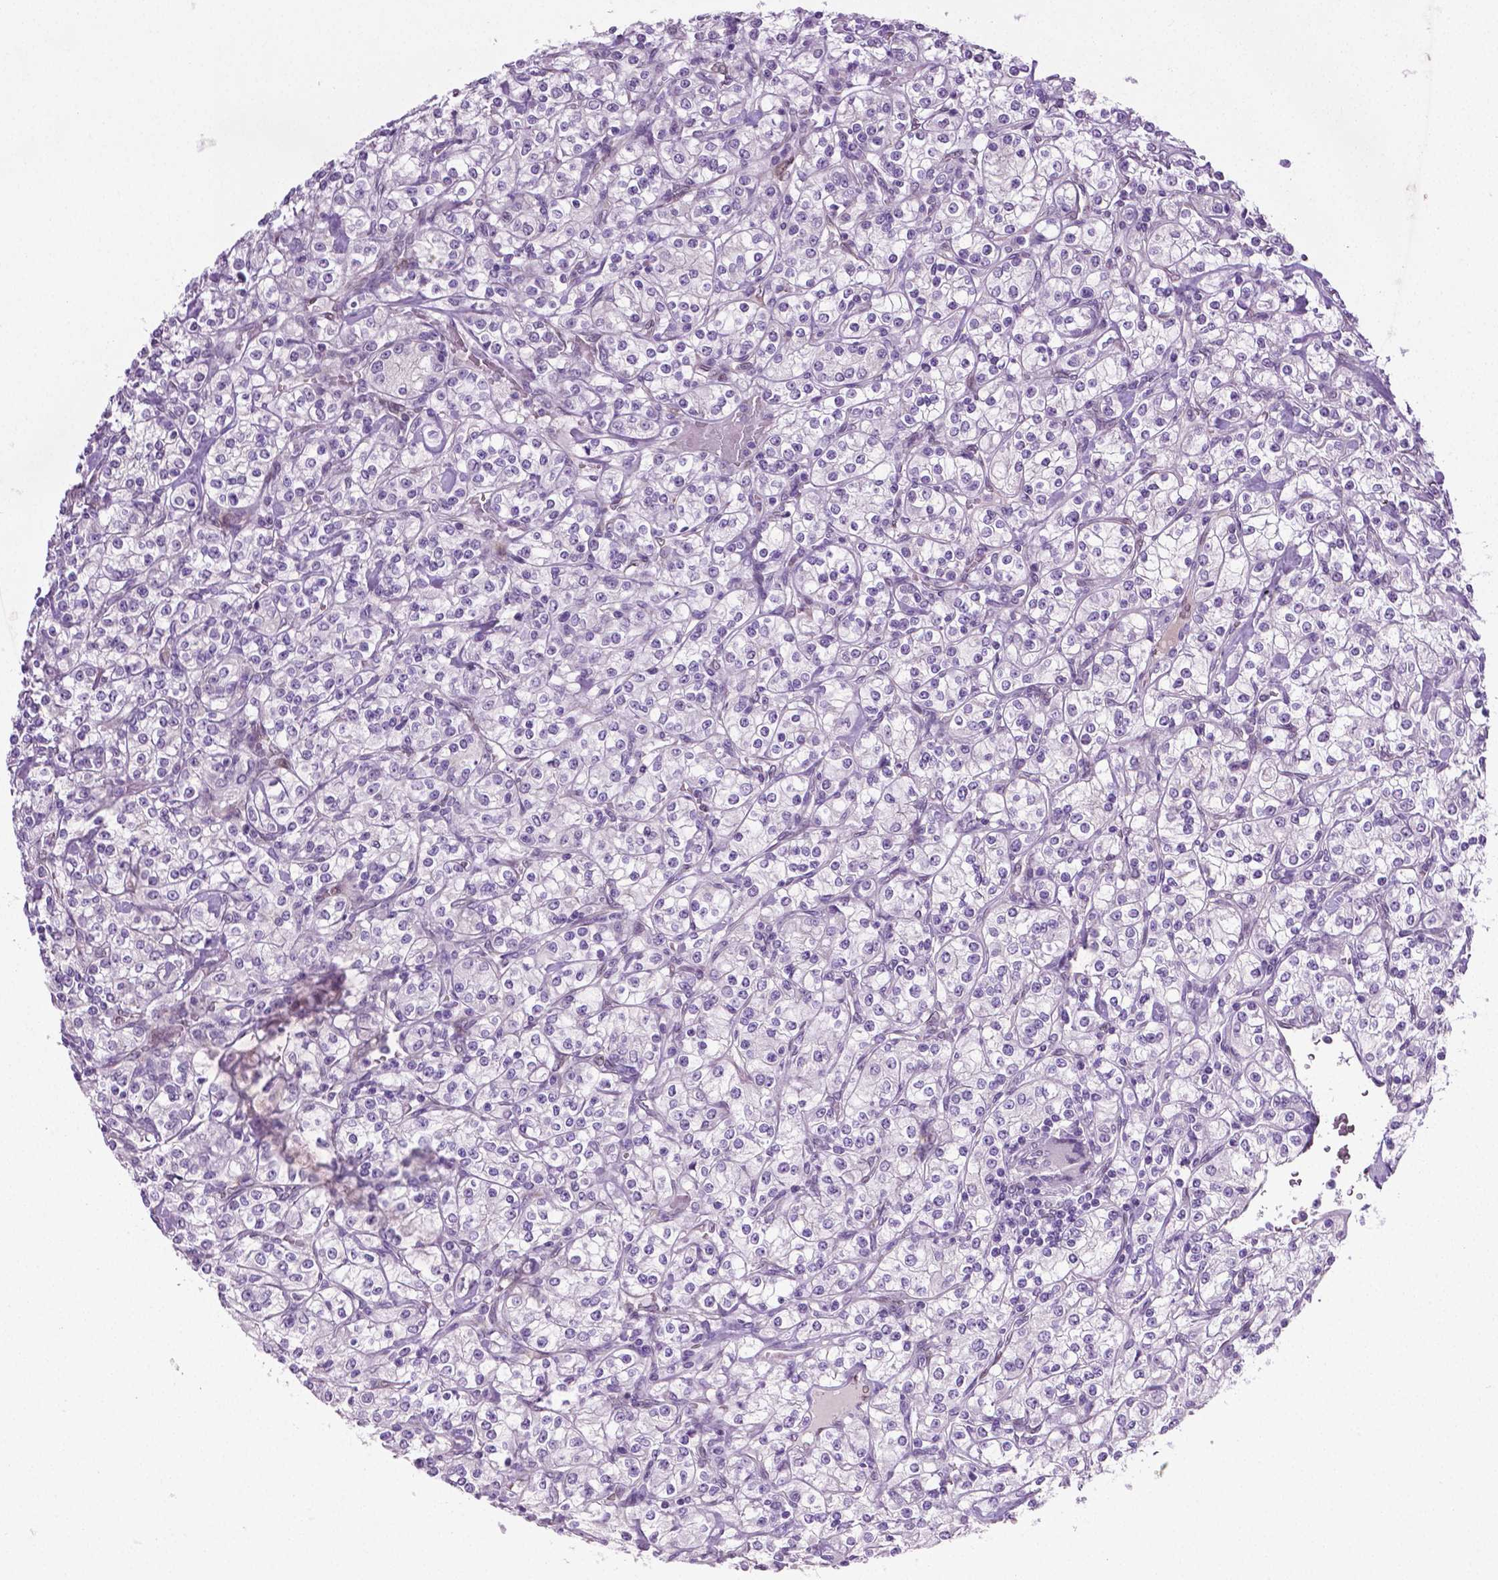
{"staining": {"intensity": "negative", "quantity": "none", "location": "none"}, "tissue": "renal cancer", "cell_type": "Tumor cells", "image_type": "cancer", "snomed": [{"axis": "morphology", "description": "Adenocarcinoma, NOS"}, {"axis": "topography", "description": "Kidney"}], "caption": "This is an immunohistochemistry image of renal cancer (adenocarcinoma). There is no expression in tumor cells.", "gene": "PTGER3", "patient": {"sex": "male", "age": 77}}